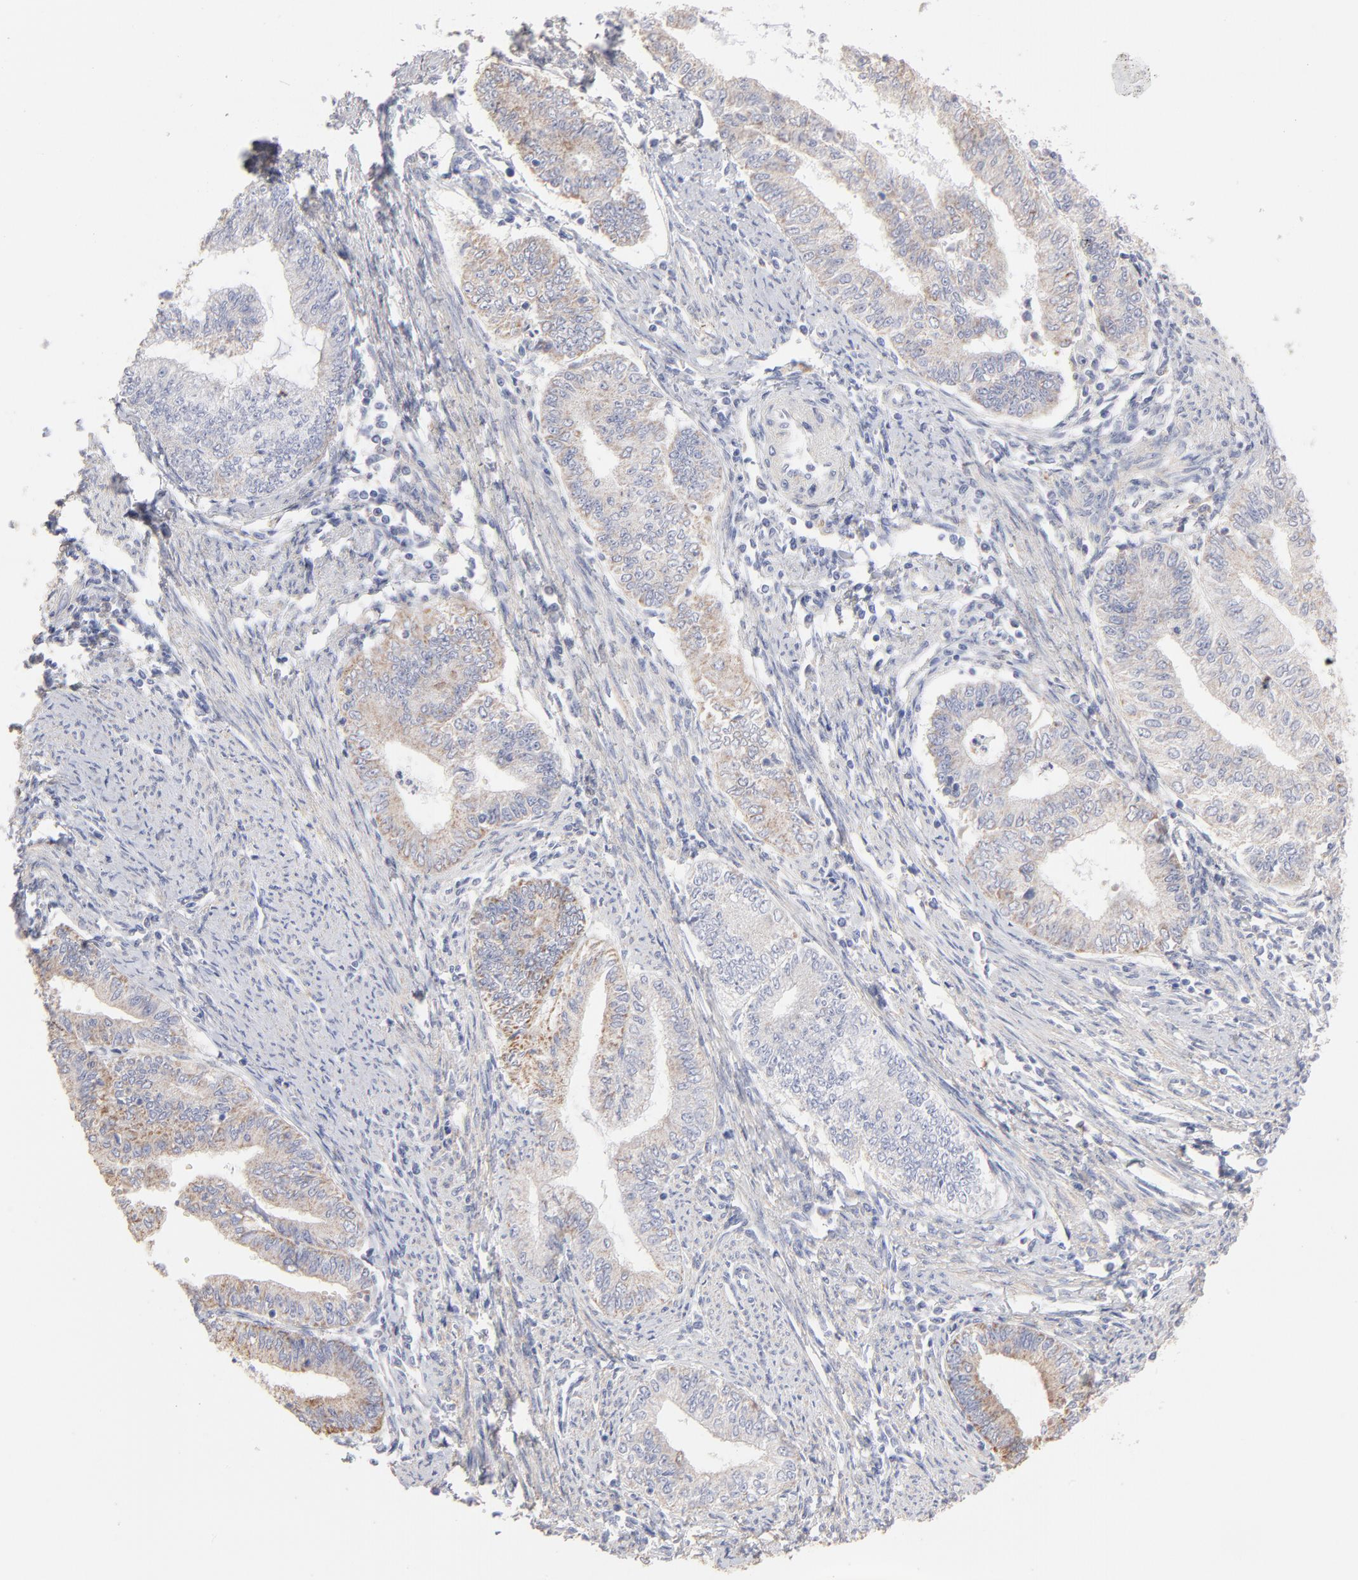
{"staining": {"intensity": "weak", "quantity": ">75%", "location": "cytoplasmic/membranous"}, "tissue": "endometrial cancer", "cell_type": "Tumor cells", "image_type": "cancer", "snomed": [{"axis": "morphology", "description": "Adenocarcinoma, NOS"}, {"axis": "topography", "description": "Endometrium"}], "caption": "Endometrial cancer (adenocarcinoma) was stained to show a protein in brown. There is low levels of weak cytoplasmic/membranous positivity in approximately >75% of tumor cells.", "gene": "TST", "patient": {"sex": "female", "age": 66}}